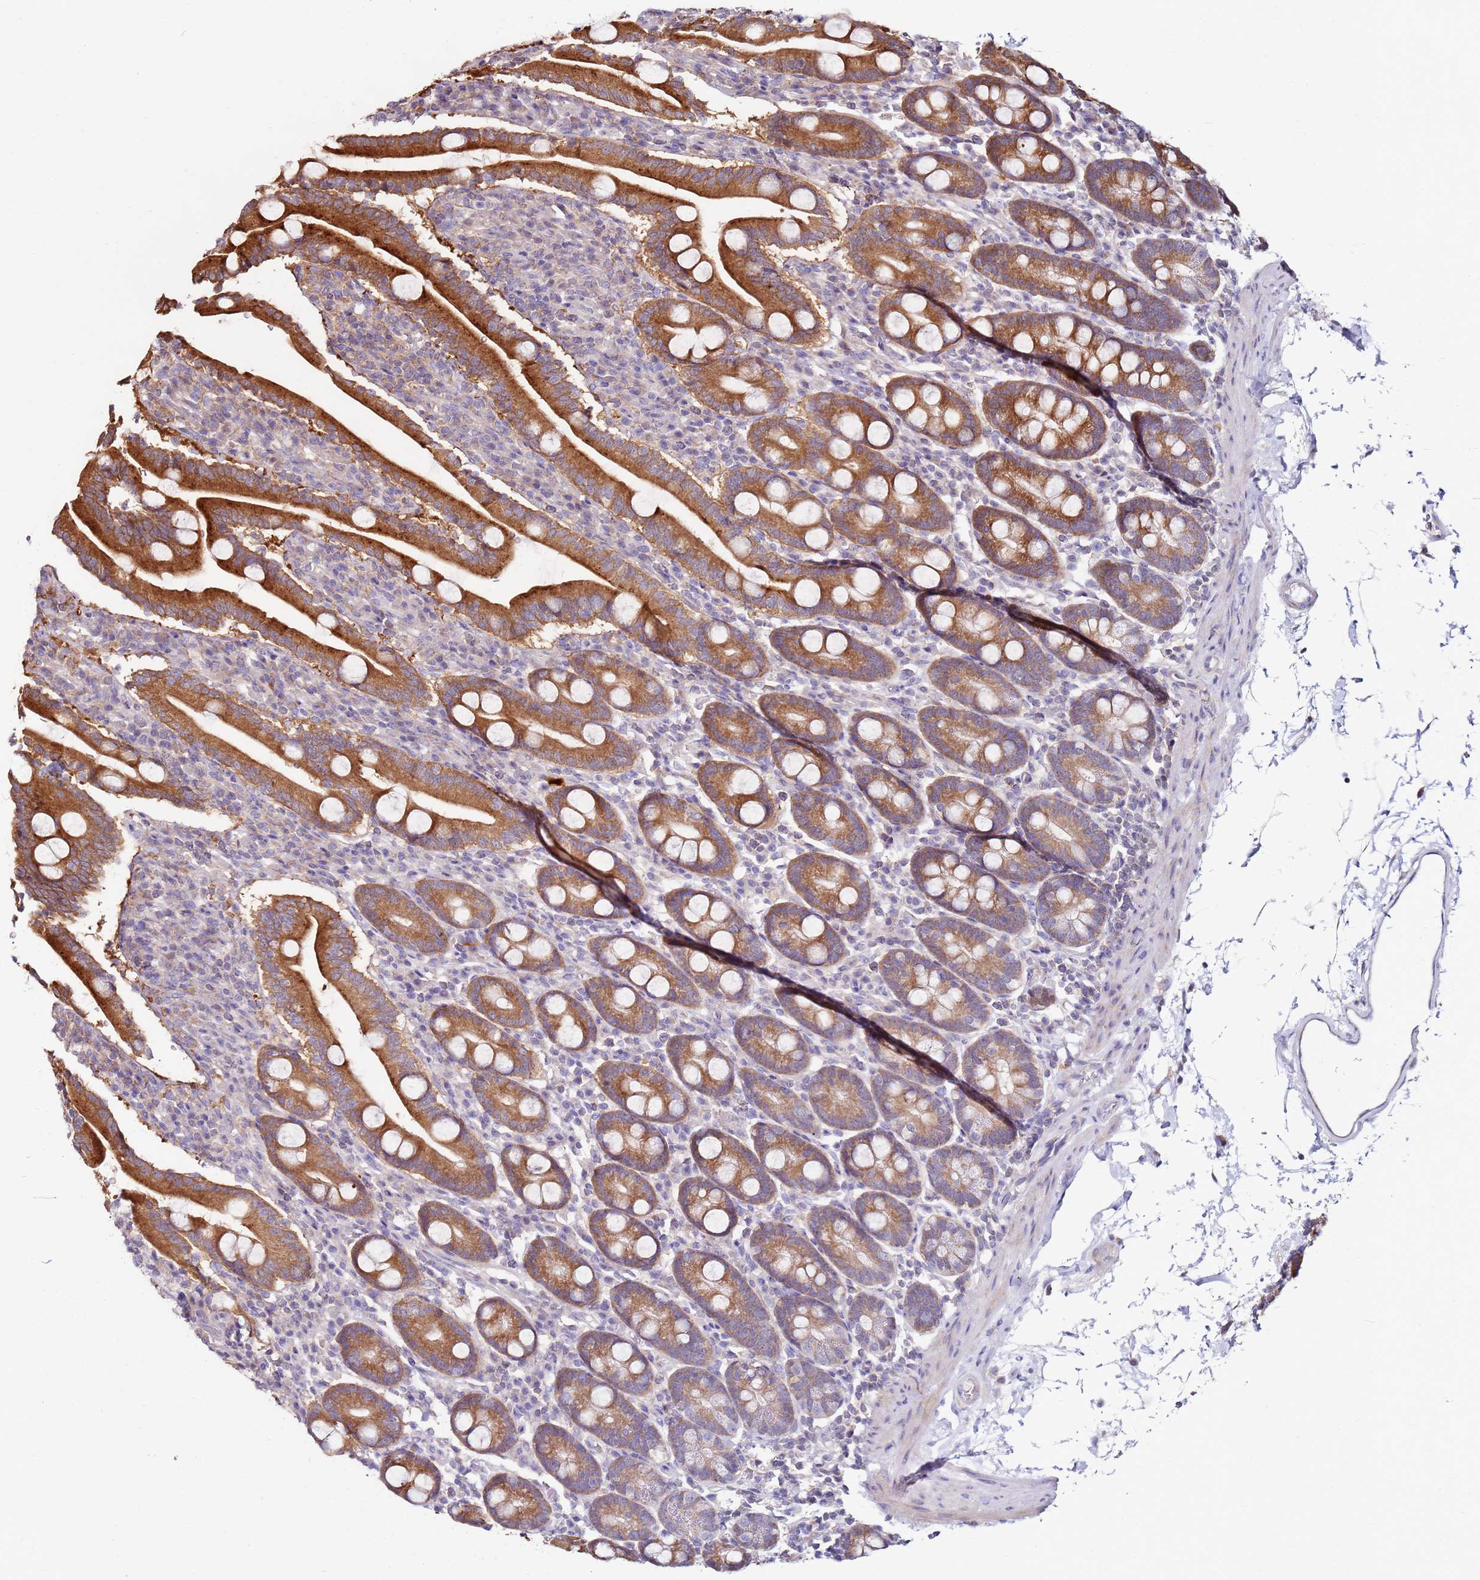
{"staining": {"intensity": "strong", "quantity": "25%-75%", "location": "cytoplasmic/membranous"}, "tissue": "duodenum", "cell_type": "Glandular cells", "image_type": "normal", "snomed": [{"axis": "morphology", "description": "Normal tissue, NOS"}, {"axis": "topography", "description": "Duodenum"}], "caption": "Protein expression analysis of benign duodenum demonstrates strong cytoplasmic/membranous positivity in about 25%-75% of glandular cells.", "gene": "CNOT9", "patient": {"sex": "male", "age": 35}}